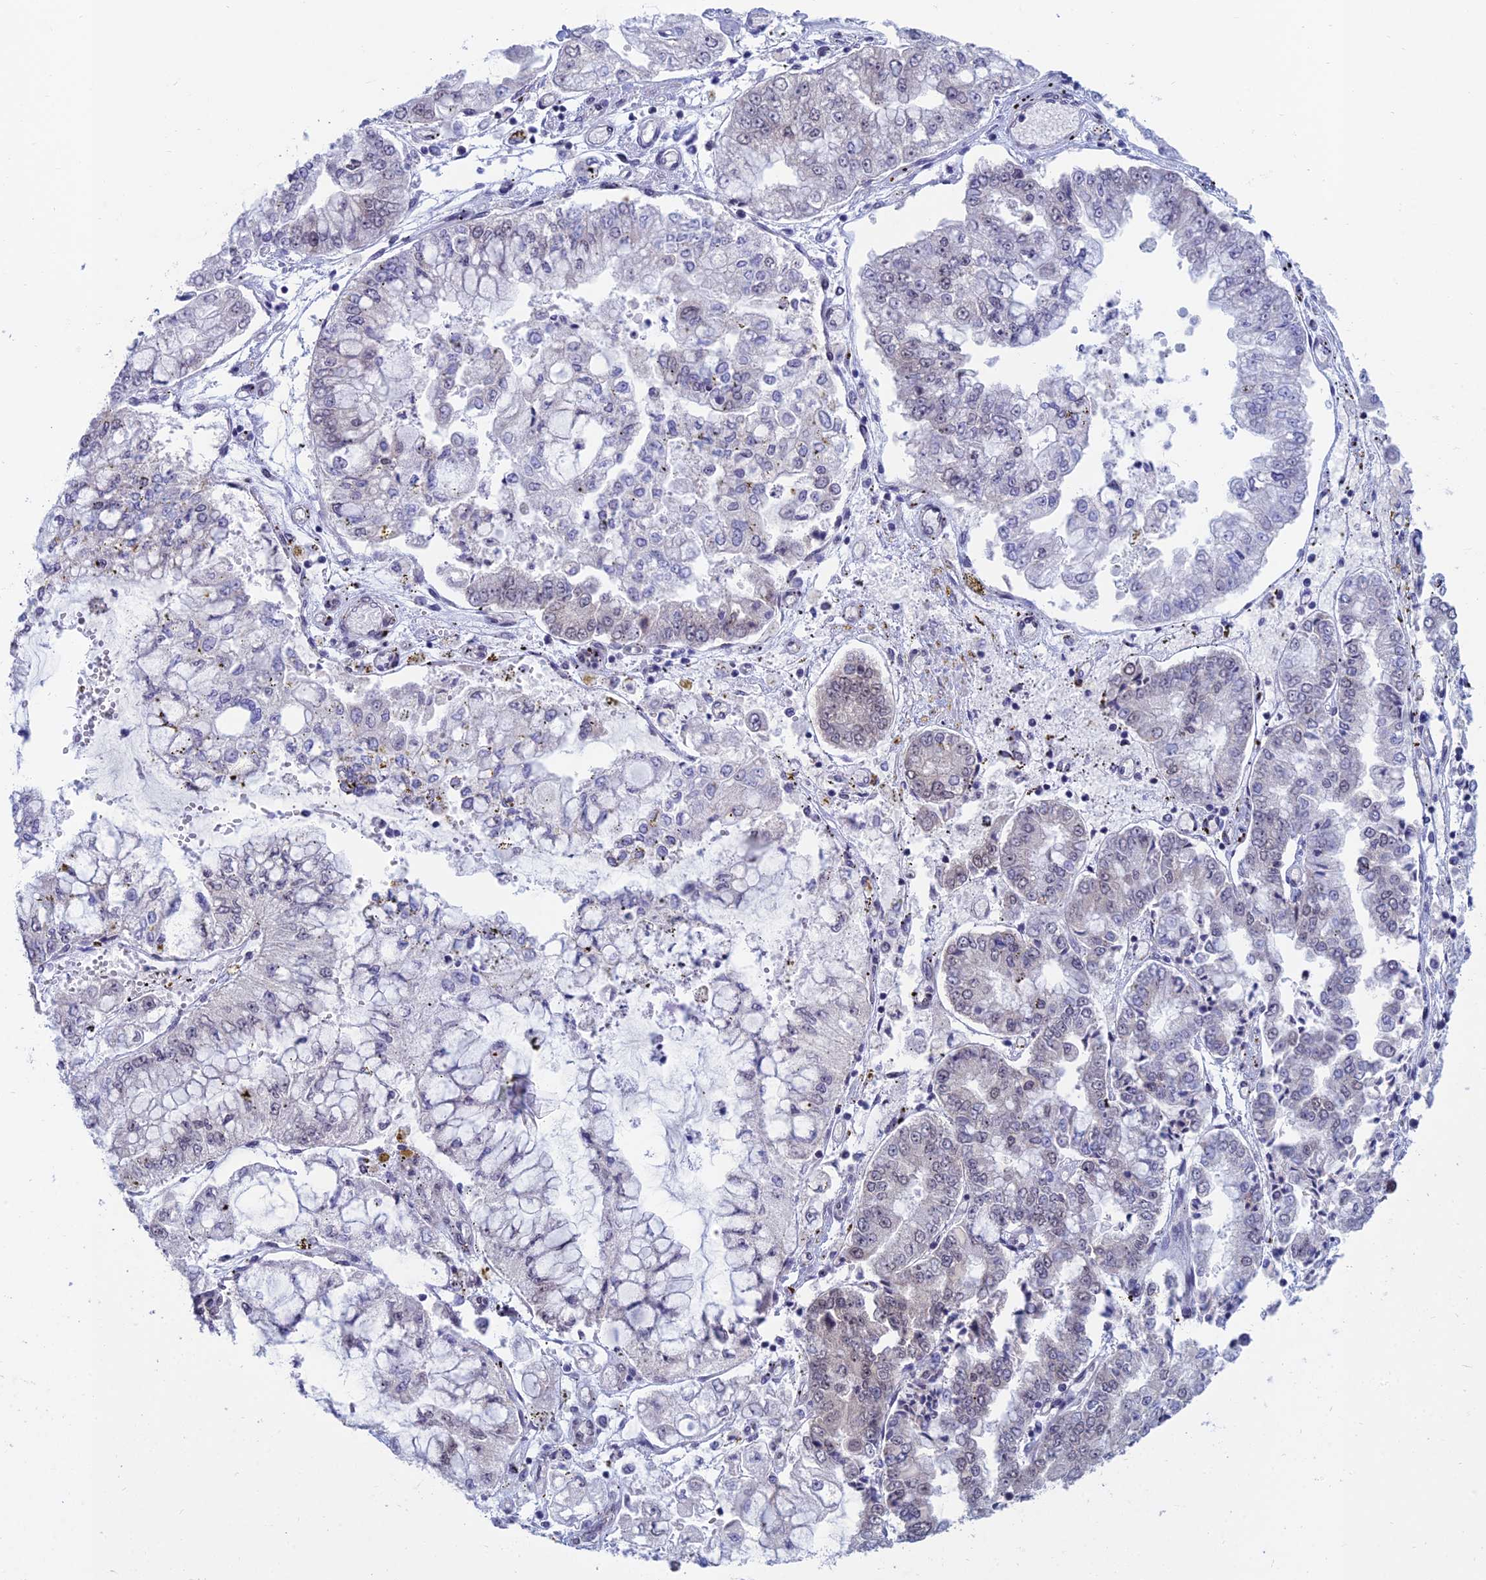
{"staining": {"intensity": "weak", "quantity": "<25%", "location": "nuclear"}, "tissue": "stomach cancer", "cell_type": "Tumor cells", "image_type": "cancer", "snomed": [{"axis": "morphology", "description": "Adenocarcinoma, NOS"}, {"axis": "topography", "description": "Stomach"}], "caption": "A photomicrograph of human stomach cancer is negative for staining in tumor cells.", "gene": "NABP2", "patient": {"sex": "male", "age": 76}}